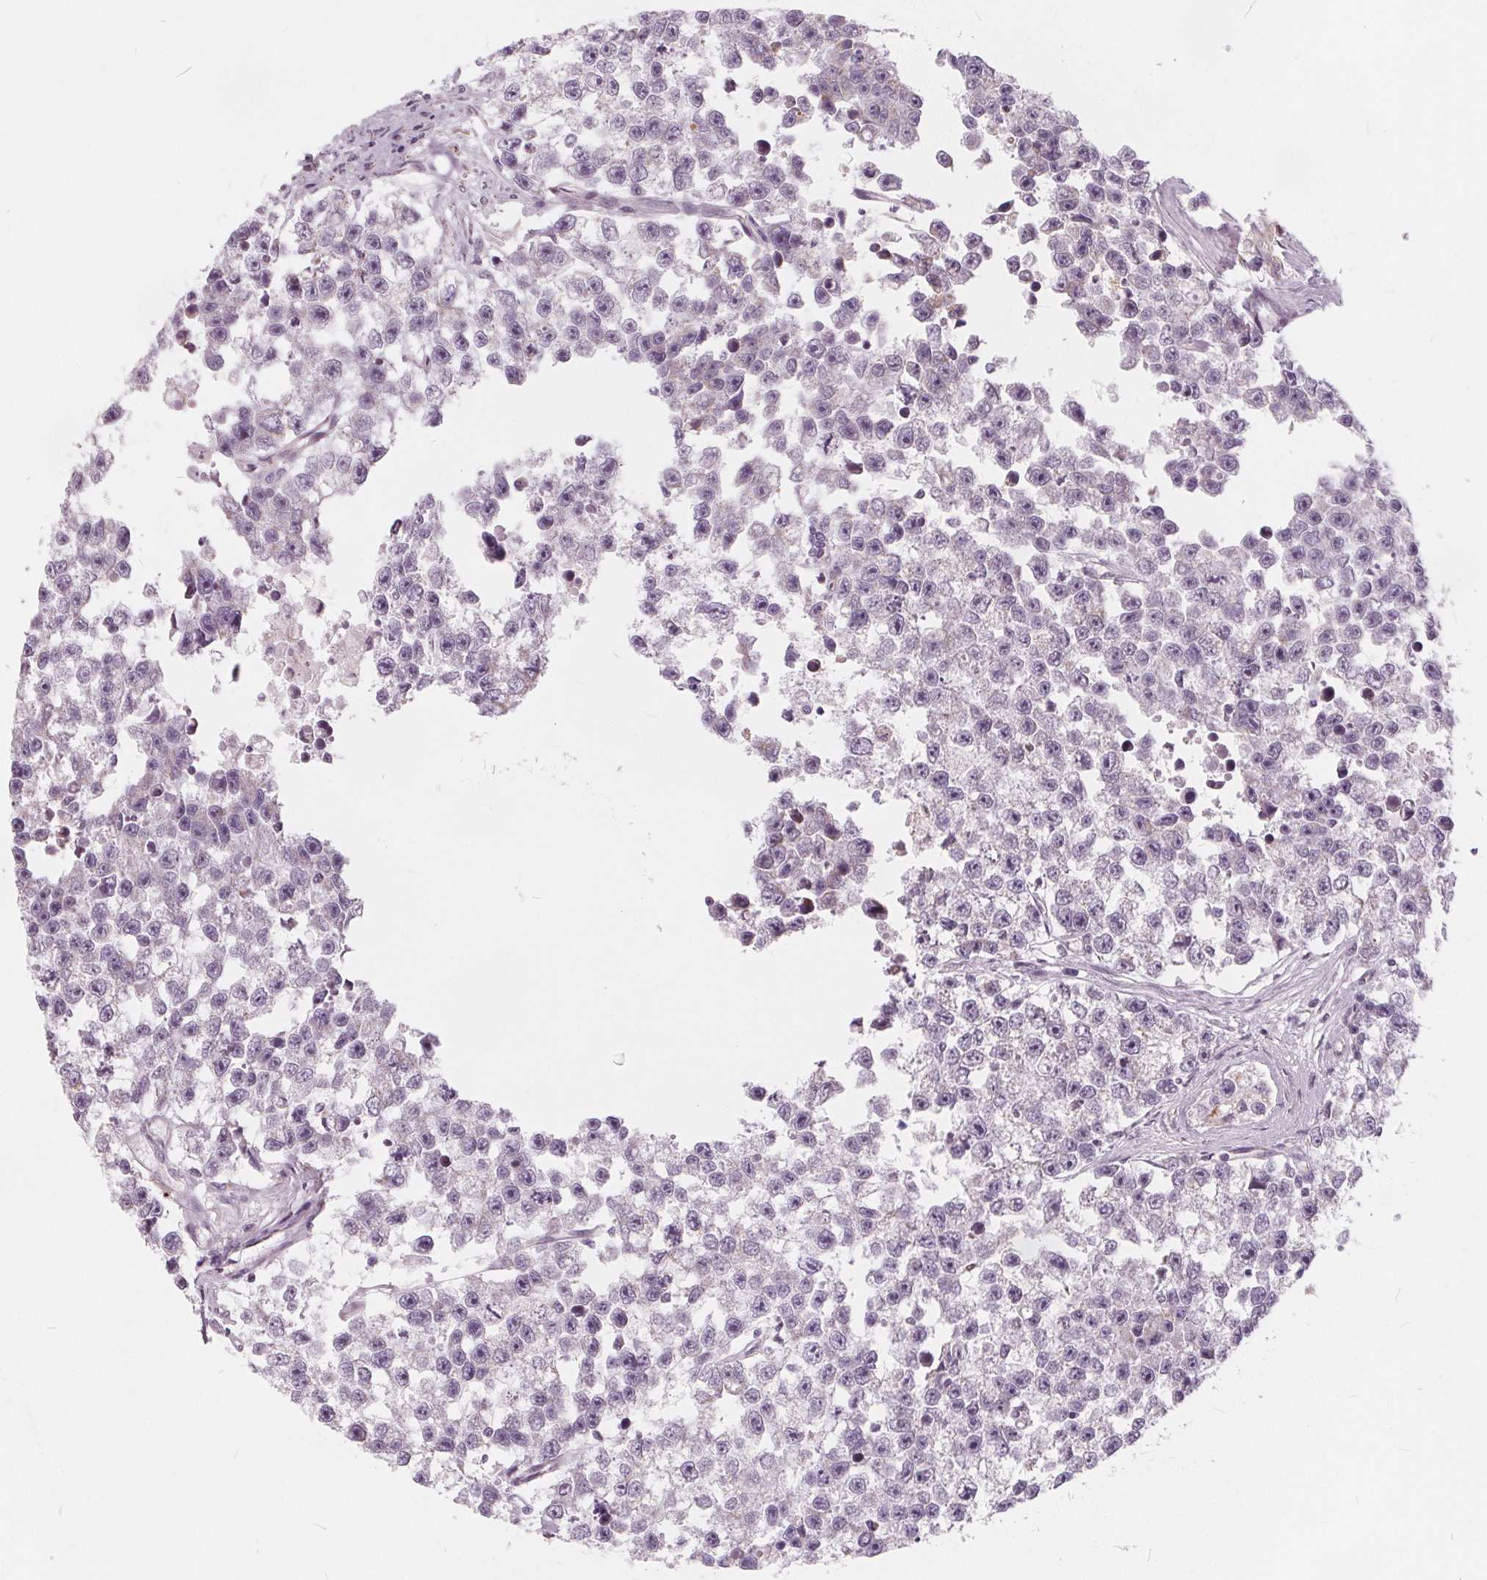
{"staining": {"intensity": "negative", "quantity": "none", "location": "none"}, "tissue": "testis cancer", "cell_type": "Tumor cells", "image_type": "cancer", "snomed": [{"axis": "morphology", "description": "Seminoma, NOS"}, {"axis": "topography", "description": "Testis"}], "caption": "Immunohistochemical staining of human testis seminoma displays no significant positivity in tumor cells.", "gene": "NUP210L", "patient": {"sex": "male", "age": 26}}